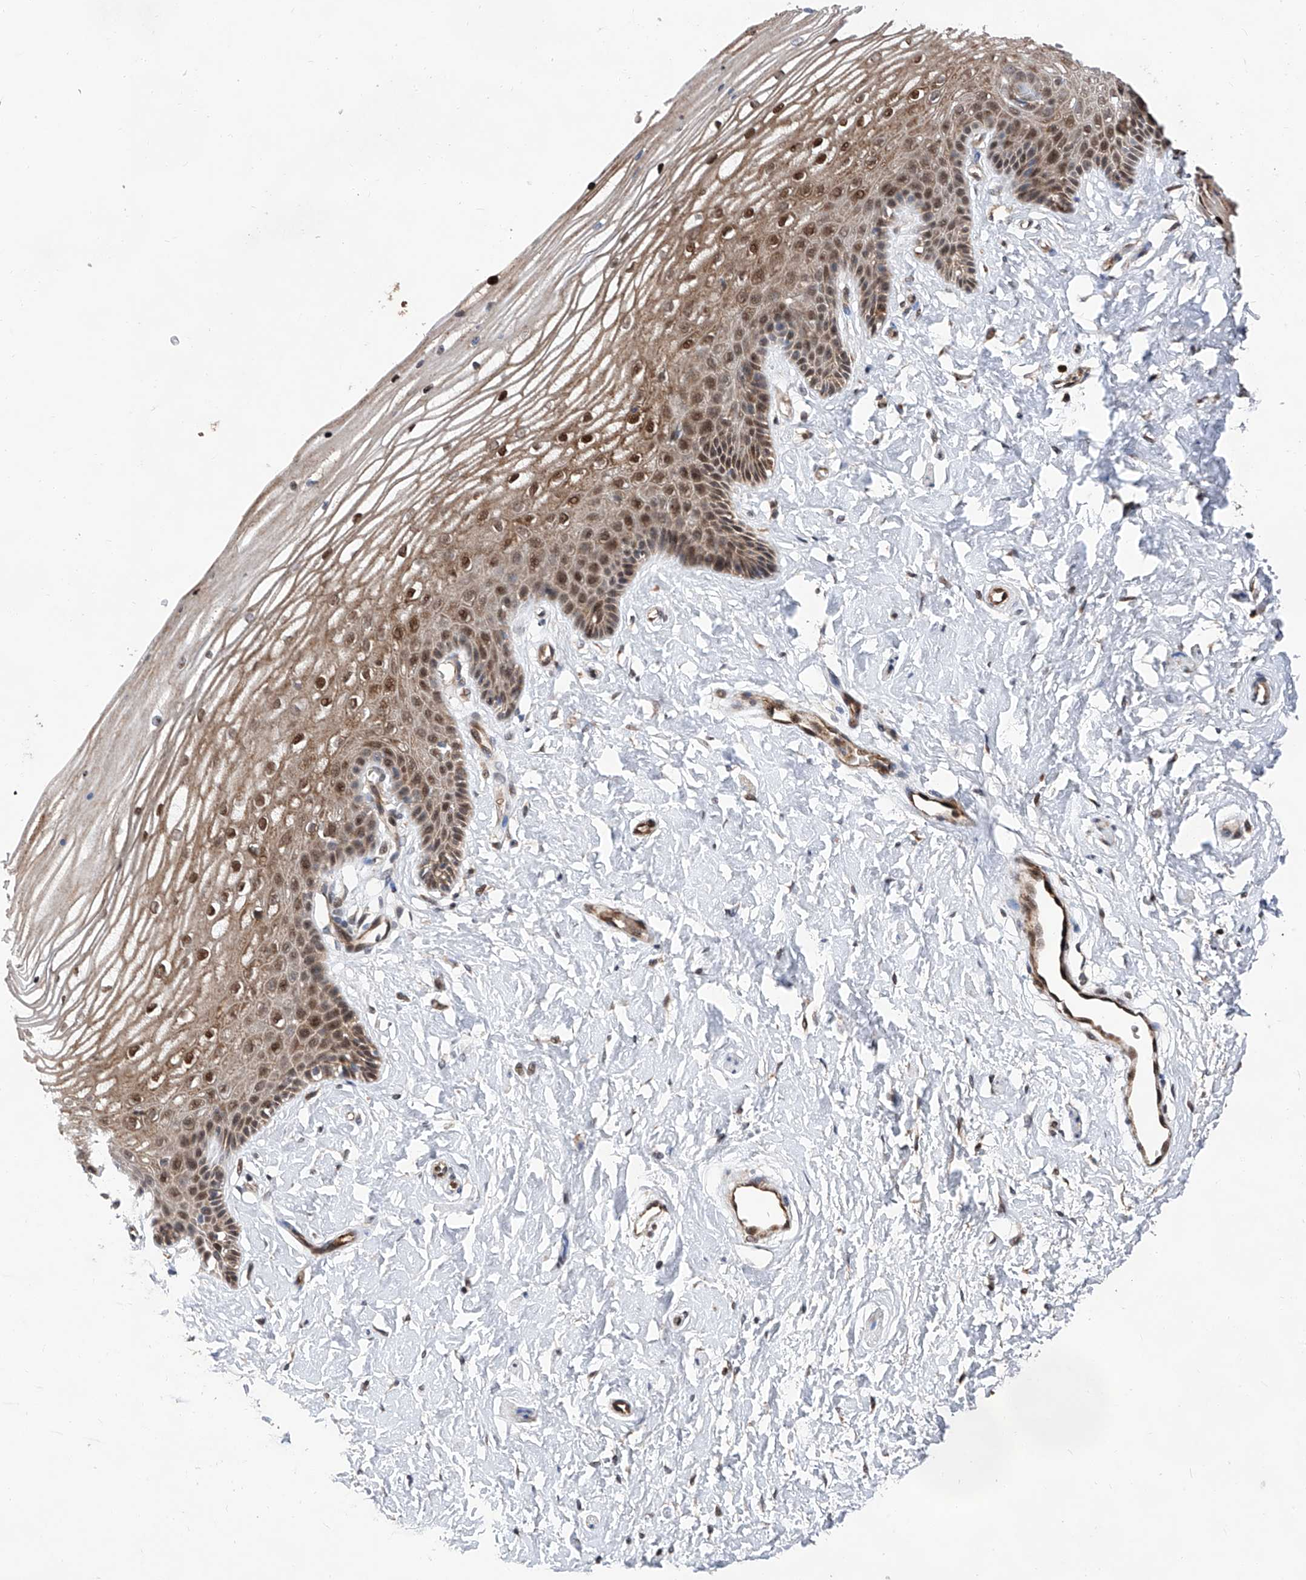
{"staining": {"intensity": "strong", "quantity": "25%-75%", "location": "cytoplasmic/membranous,nuclear"}, "tissue": "vagina", "cell_type": "Squamous epithelial cells", "image_type": "normal", "snomed": [{"axis": "morphology", "description": "Normal tissue, NOS"}, {"axis": "topography", "description": "Vagina"}, {"axis": "topography", "description": "Cervix"}], "caption": "Immunohistochemical staining of unremarkable vagina reveals high levels of strong cytoplasmic/membranous,nuclear staining in about 25%-75% of squamous epithelial cells.", "gene": "FARP2", "patient": {"sex": "female", "age": 40}}